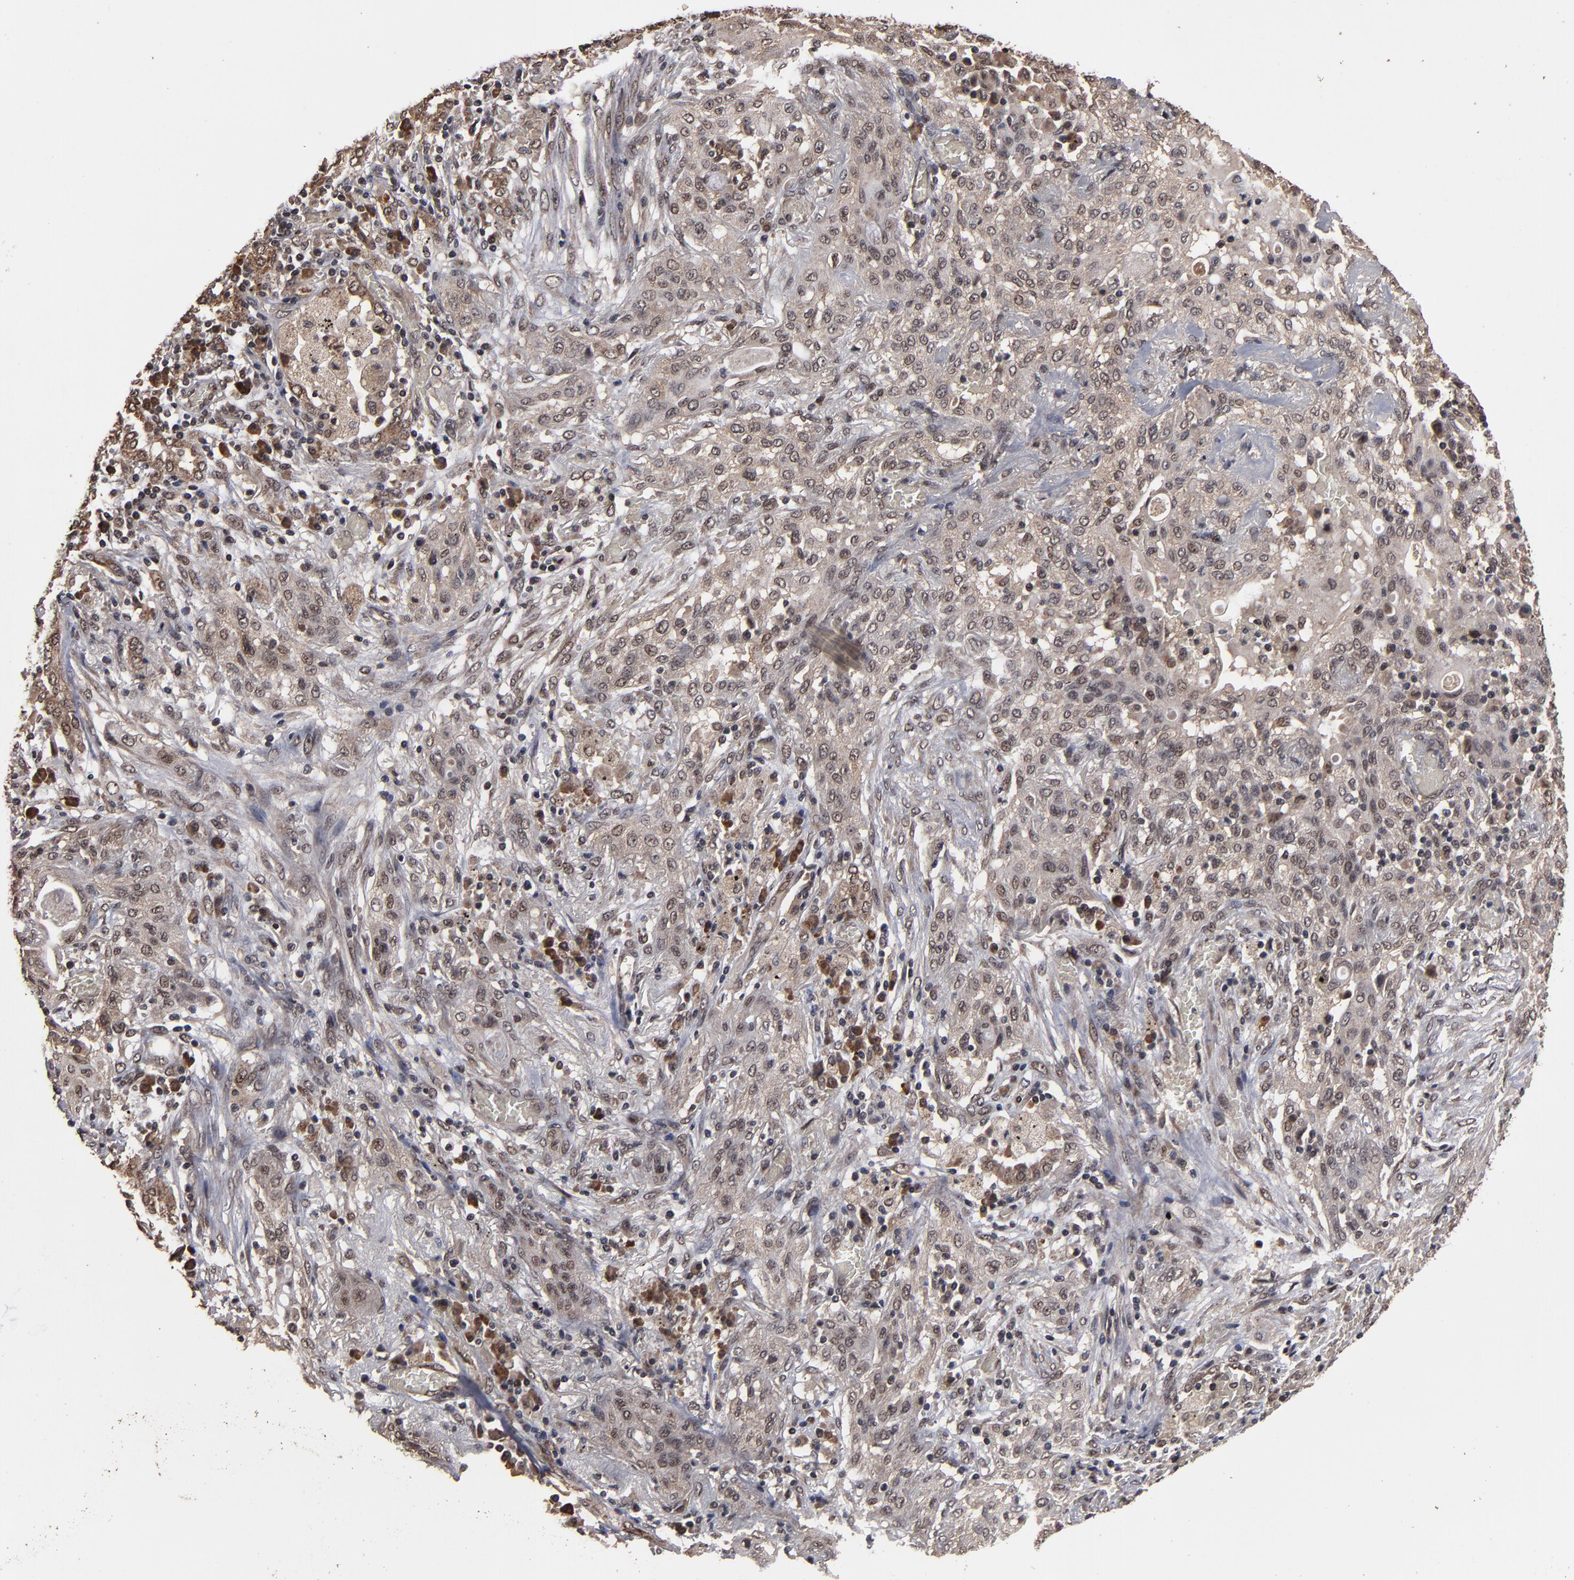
{"staining": {"intensity": "weak", "quantity": ">75%", "location": "cytoplasmic/membranous,nuclear"}, "tissue": "lung cancer", "cell_type": "Tumor cells", "image_type": "cancer", "snomed": [{"axis": "morphology", "description": "Squamous cell carcinoma, NOS"}, {"axis": "topography", "description": "Lung"}], "caption": "Brown immunohistochemical staining in human squamous cell carcinoma (lung) shows weak cytoplasmic/membranous and nuclear positivity in about >75% of tumor cells. The protein of interest is stained brown, and the nuclei are stained in blue (DAB IHC with brightfield microscopy, high magnification).", "gene": "NXF2B", "patient": {"sex": "female", "age": 47}}